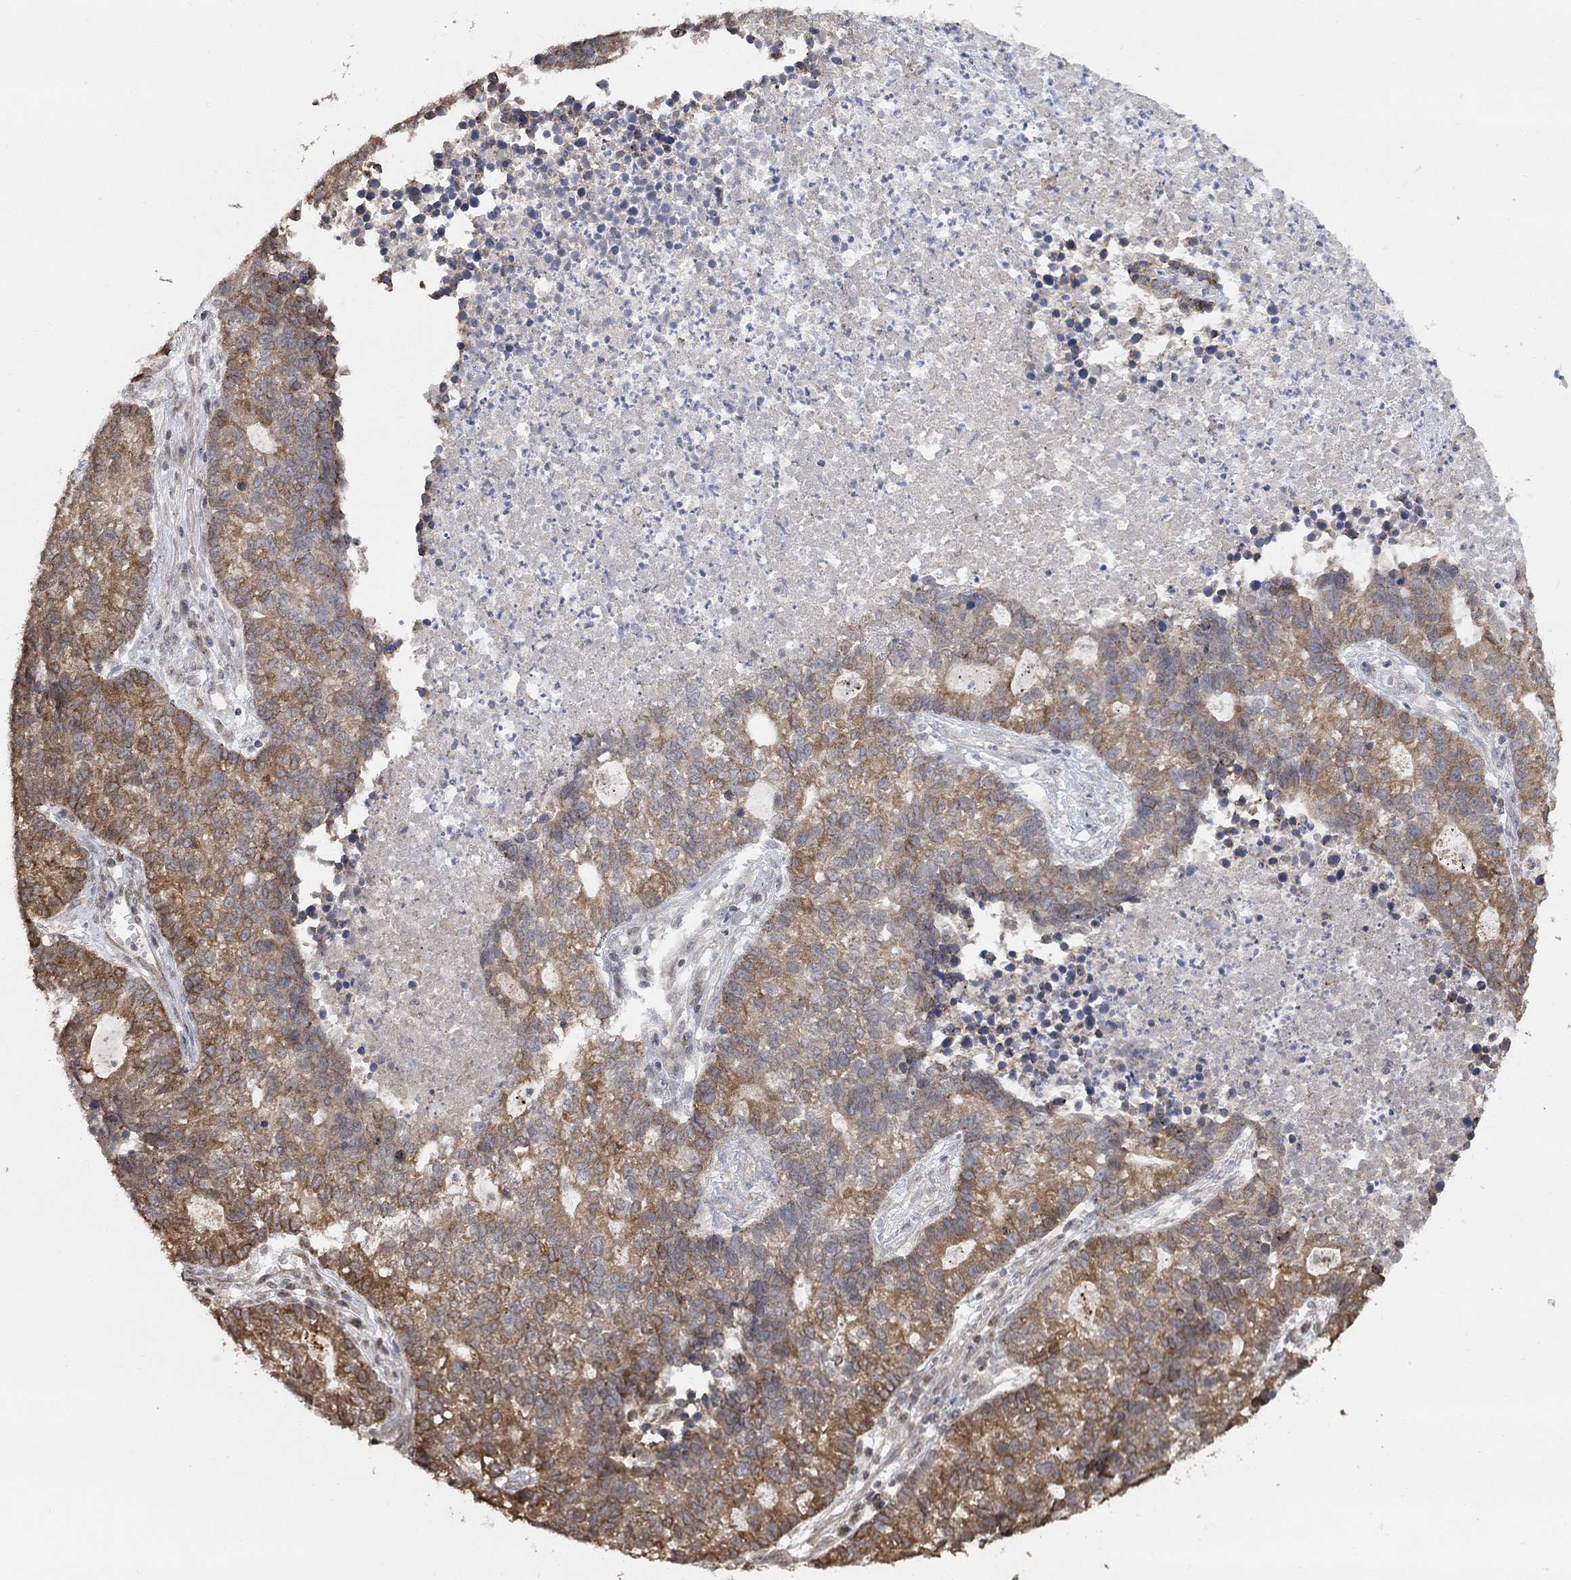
{"staining": {"intensity": "strong", "quantity": "25%-75%", "location": "cytoplasmic/membranous"}, "tissue": "lung cancer", "cell_type": "Tumor cells", "image_type": "cancer", "snomed": [{"axis": "morphology", "description": "Adenocarcinoma, NOS"}, {"axis": "topography", "description": "Lung"}], "caption": "A brown stain labels strong cytoplasmic/membranous expression of a protein in human lung cancer (adenocarcinoma) tumor cells. (DAB (3,3'-diaminobenzidine) IHC with brightfield microscopy, high magnification).", "gene": "UNC5B", "patient": {"sex": "male", "age": 57}}